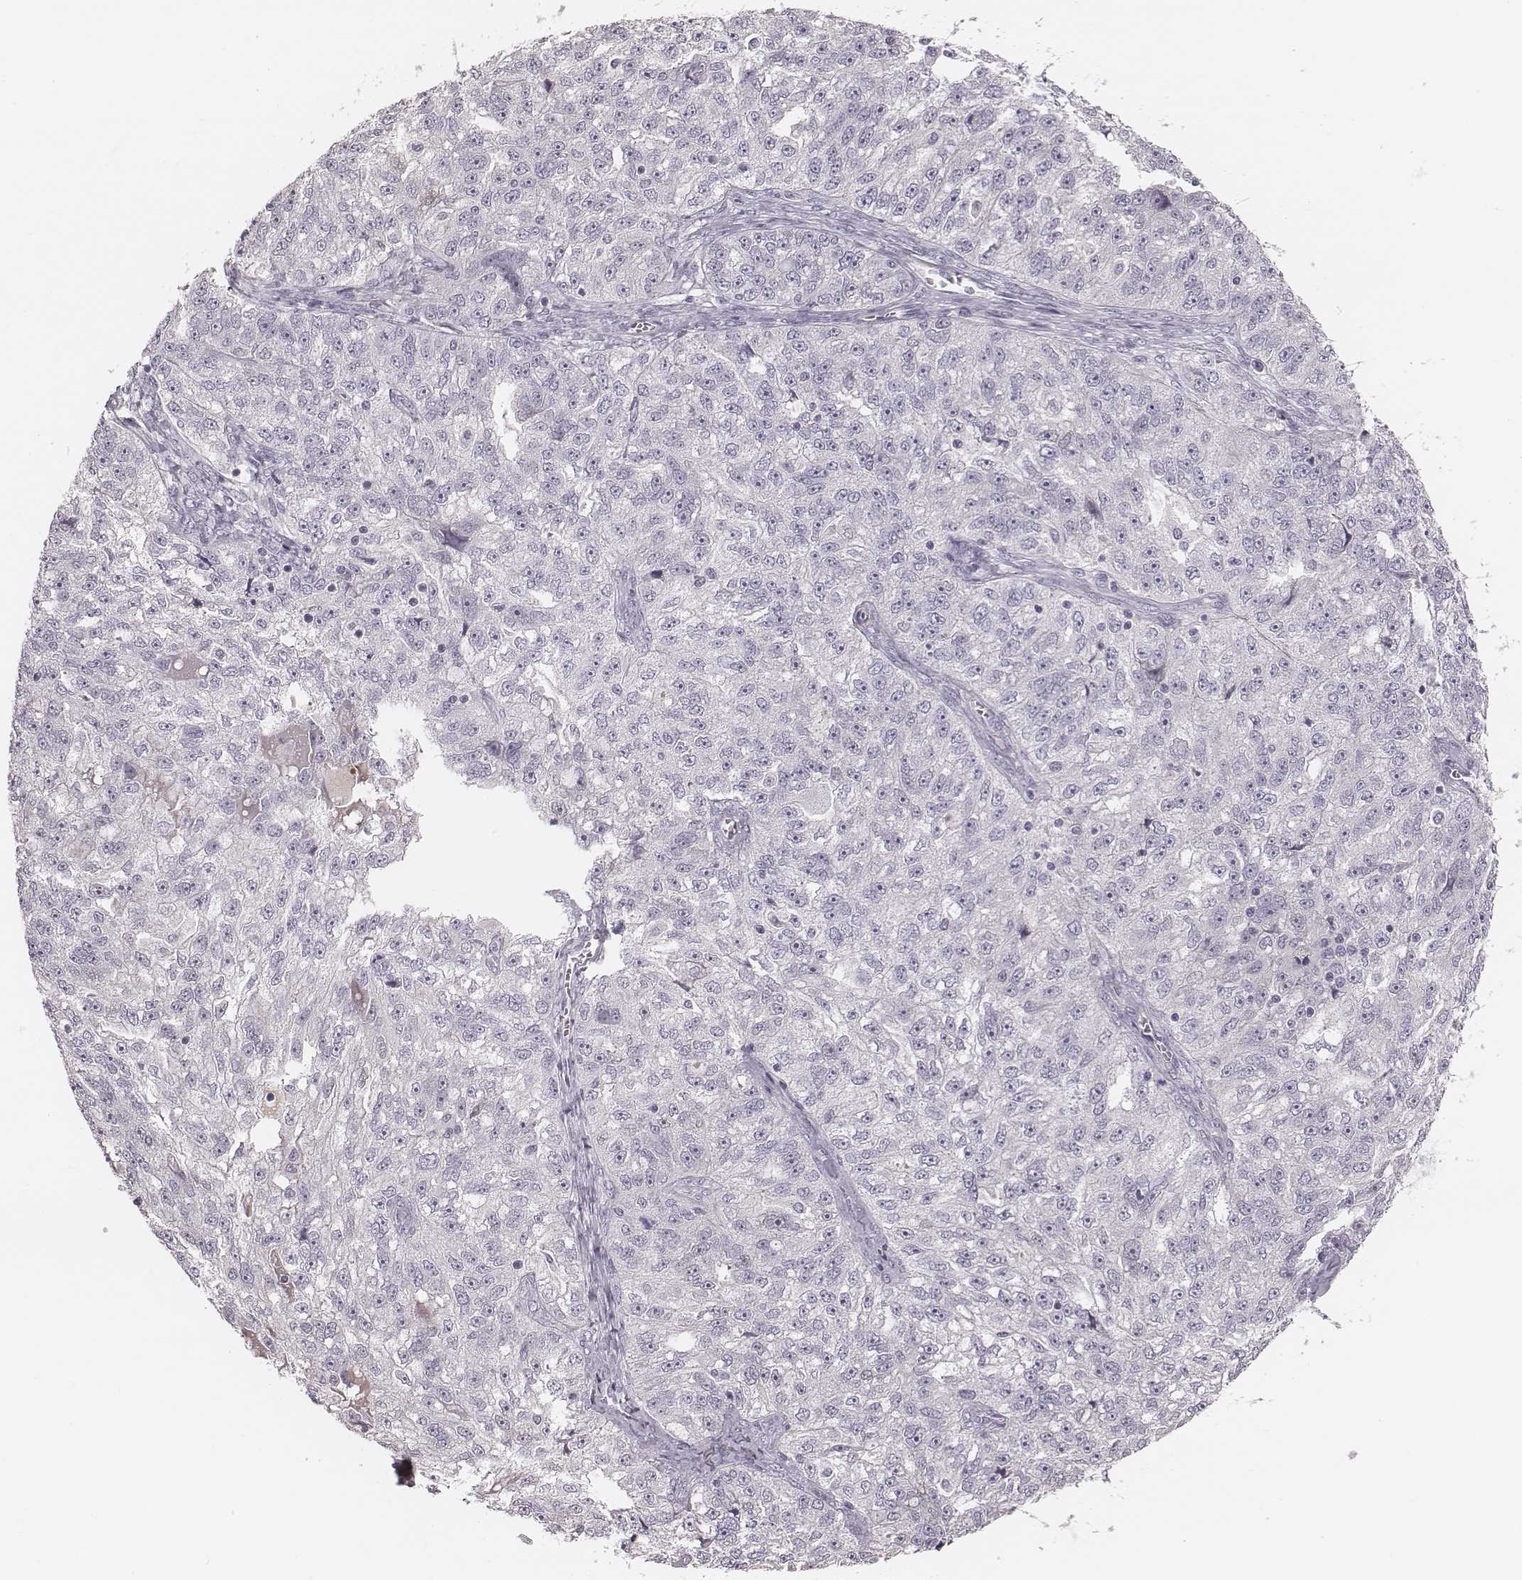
{"staining": {"intensity": "negative", "quantity": "none", "location": "none"}, "tissue": "ovarian cancer", "cell_type": "Tumor cells", "image_type": "cancer", "snomed": [{"axis": "morphology", "description": "Cystadenocarcinoma, serous, NOS"}, {"axis": "topography", "description": "Ovary"}], "caption": "Immunohistochemistry (IHC) of human ovarian cancer demonstrates no positivity in tumor cells. The staining is performed using DAB (3,3'-diaminobenzidine) brown chromogen with nuclei counter-stained in using hematoxylin.", "gene": "S100Z", "patient": {"sex": "female", "age": 51}}